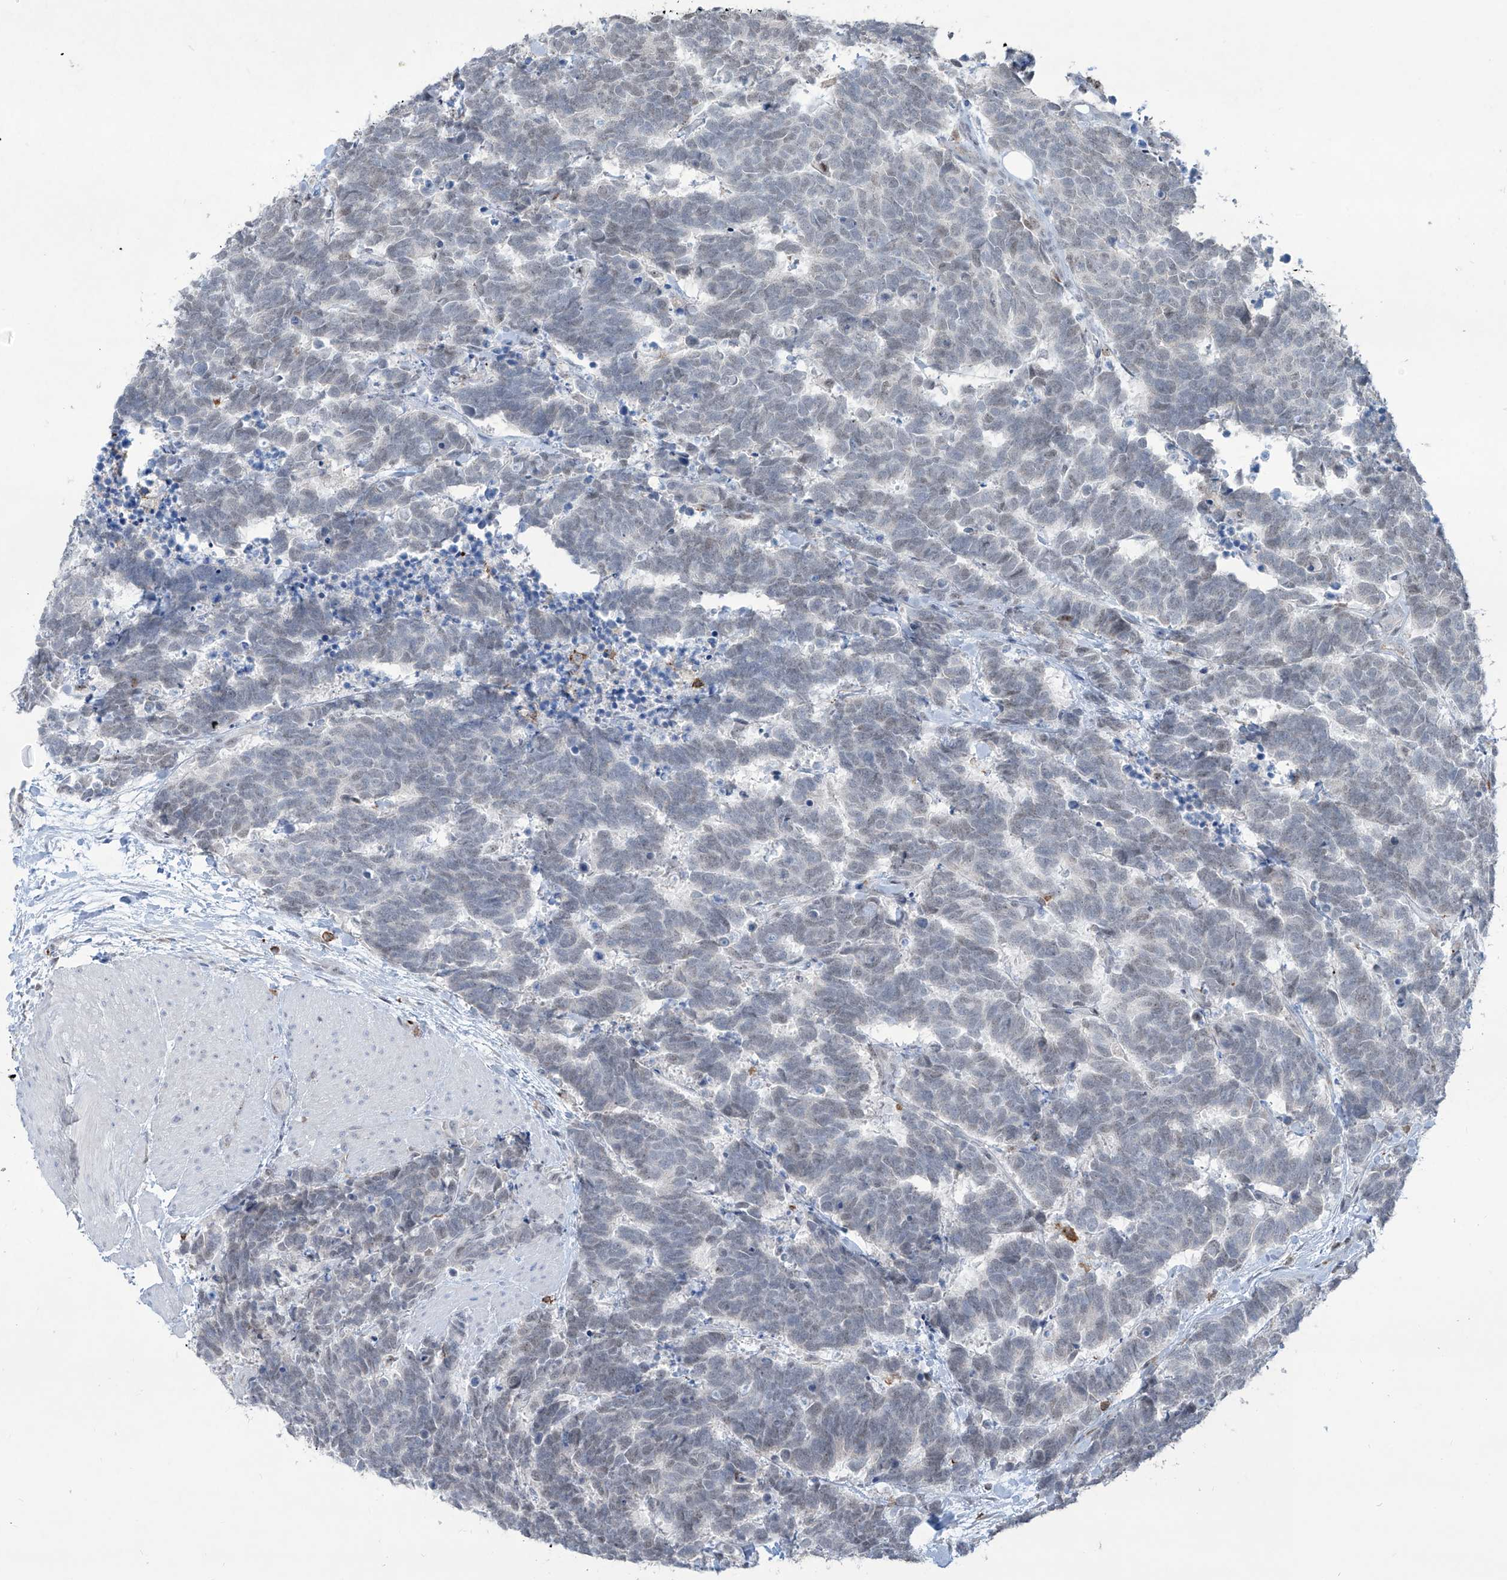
{"staining": {"intensity": "negative", "quantity": "none", "location": "none"}, "tissue": "carcinoid", "cell_type": "Tumor cells", "image_type": "cancer", "snomed": [{"axis": "morphology", "description": "Carcinoma, NOS"}, {"axis": "morphology", "description": "Carcinoid, malignant, NOS"}, {"axis": "topography", "description": "Urinary bladder"}], "caption": "Protein analysis of carcinoid displays no significant expression in tumor cells.", "gene": "ZBTB48", "patient": {"sex": "male", "age": 57}}